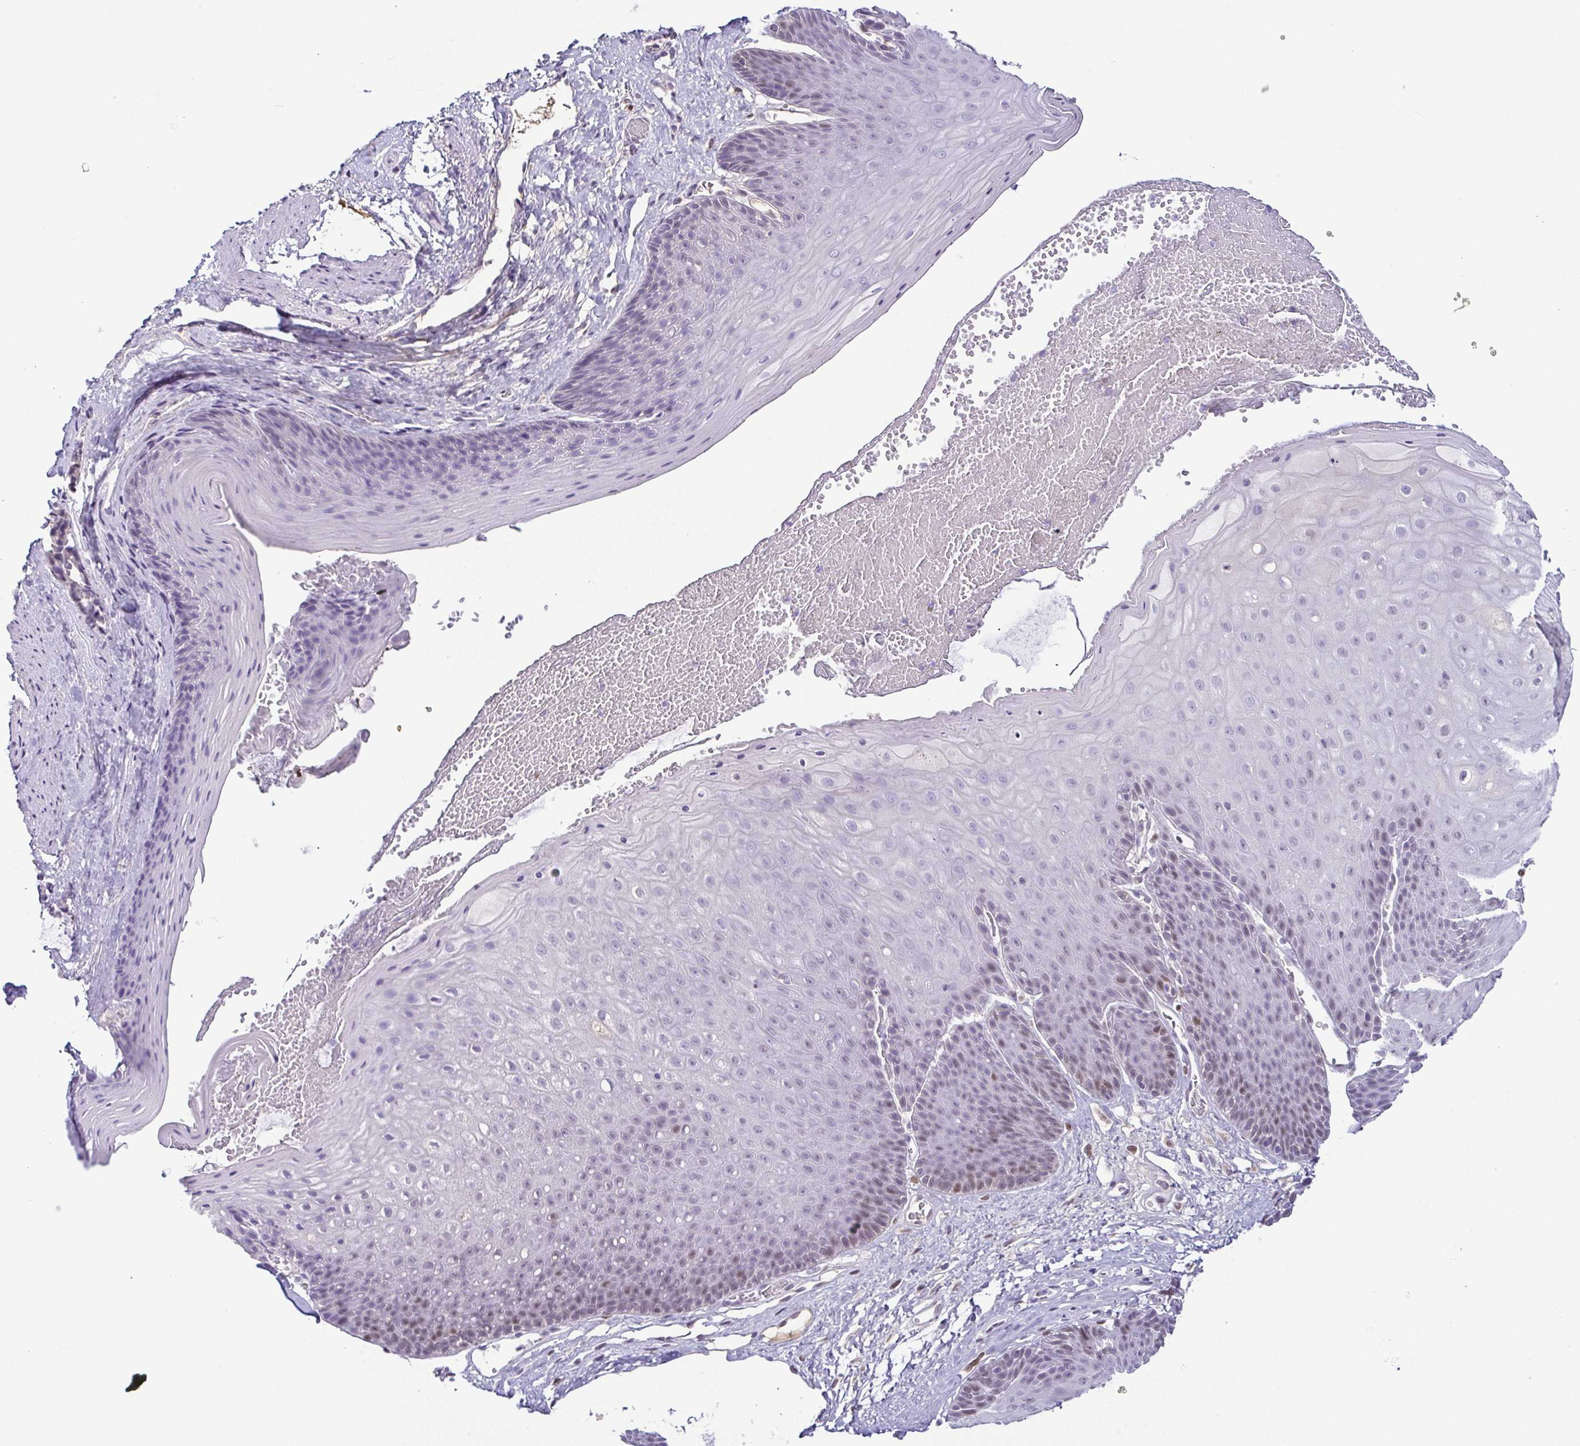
{"staining": {"intensity": "weak", "quantity": "<25%", "location": "nuclear"}, "tissue": "skin", "cell_type": "Epidermal cells", "image_type": "normal", "snomed": [{"axis": "morphology", "description": "Normal tissue, NOS"}, {"axis": "topography", "description": "Anal"}], "caption": "Image shows no protein staining in epidermal cells of benign skin. (DAB immunohistochemistry (IHC), high magnification).", "gene": "TCF3", "patient": {"sex": "male", "age": 53}}